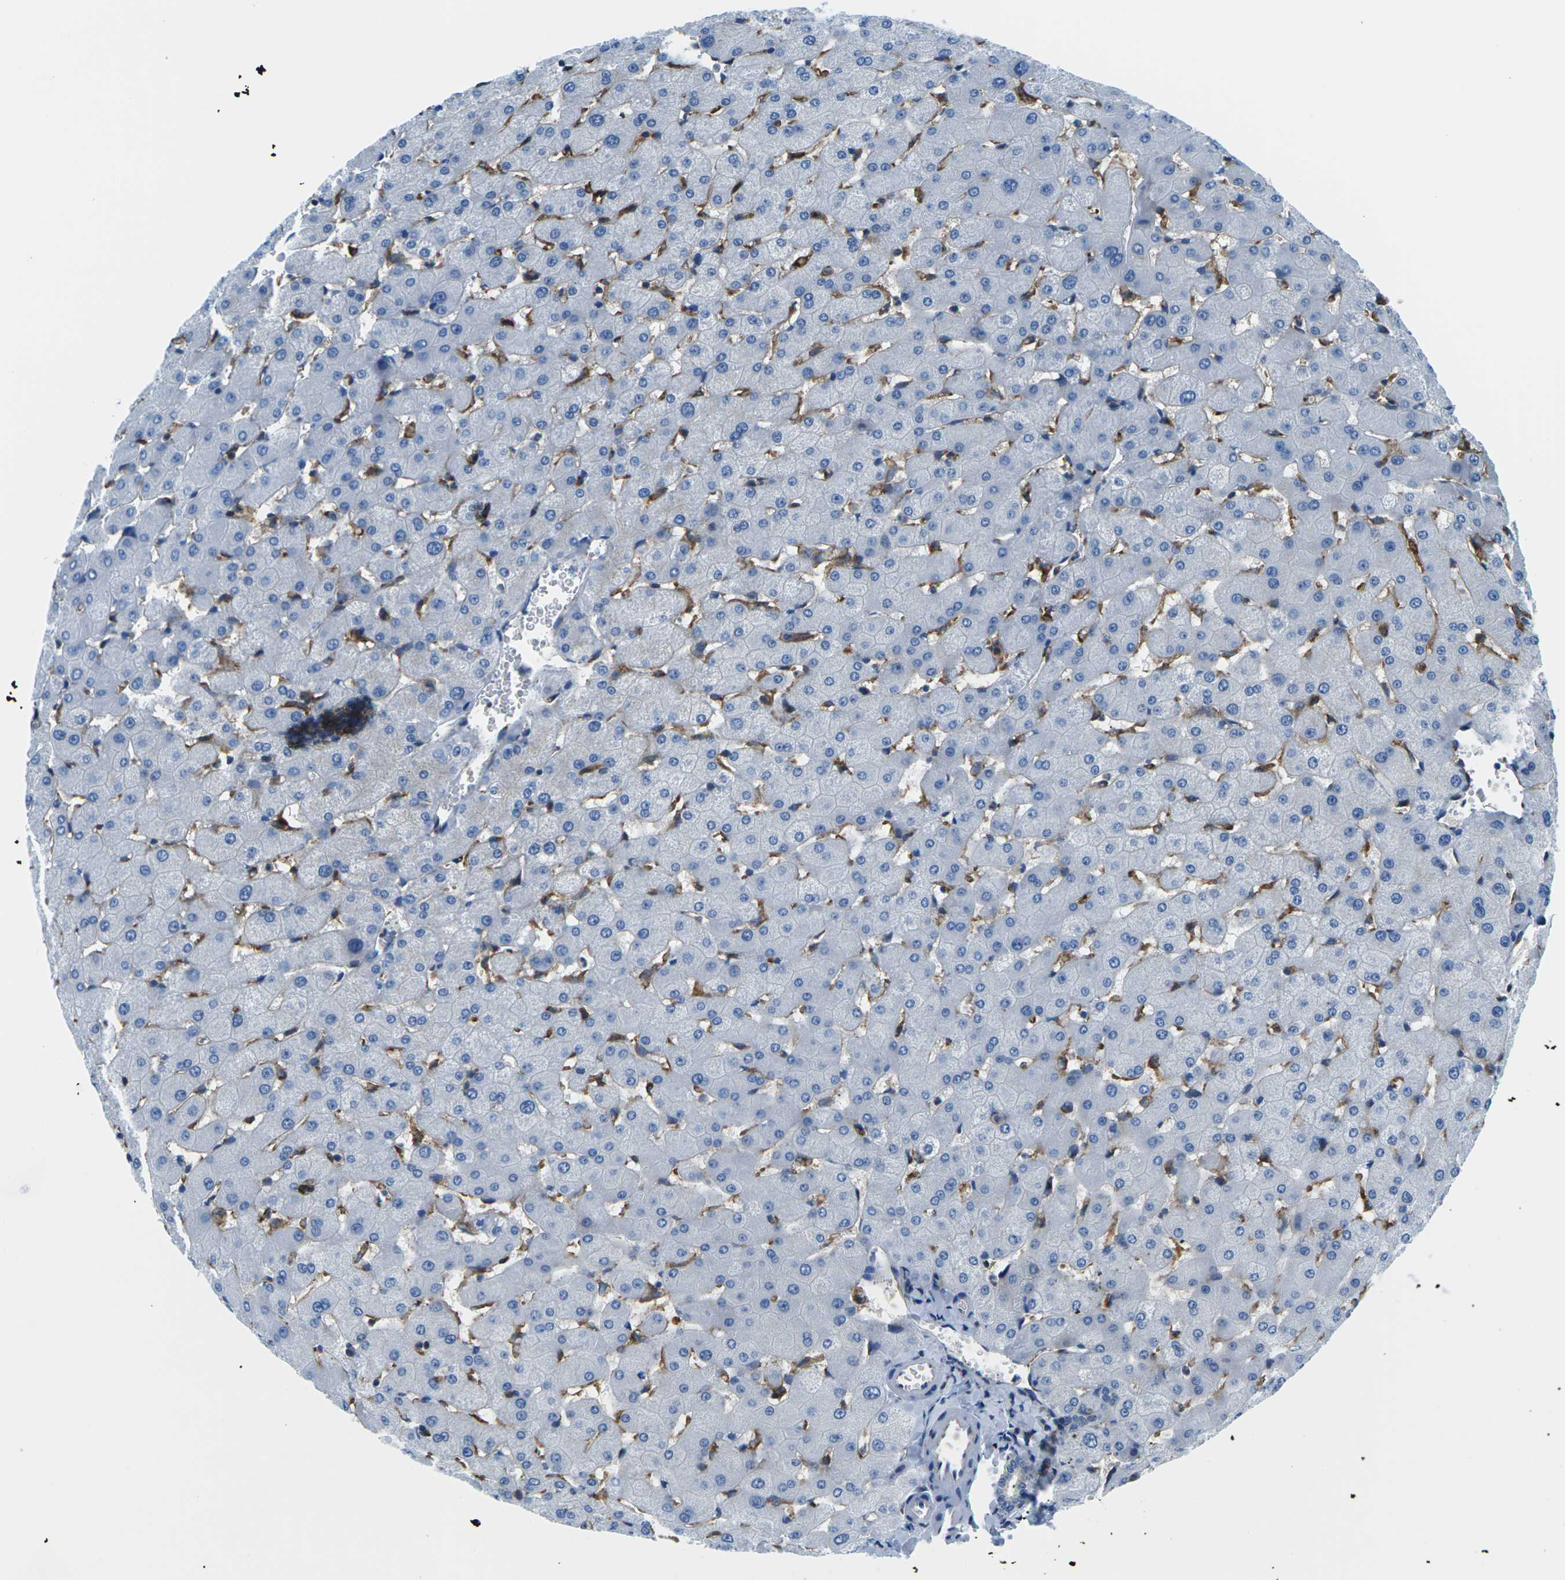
{"staining": {"intensity": "negative", "quantity": "none", "location": "none"}, "tissue": "liver", "cell_type": "Cholangiocytes", "image_type": "normal", "snomed": [{"axis": "morphology", "description": "Normal tissue, NOS"}, {"axis": "topography", "description": "Liver"}], "caption": "Histopathology image shows no protein expression in cholangiocytes of unremarkable liver.", "gene": "SOCS4", "patient": {"sex": "female", "age": 63}}